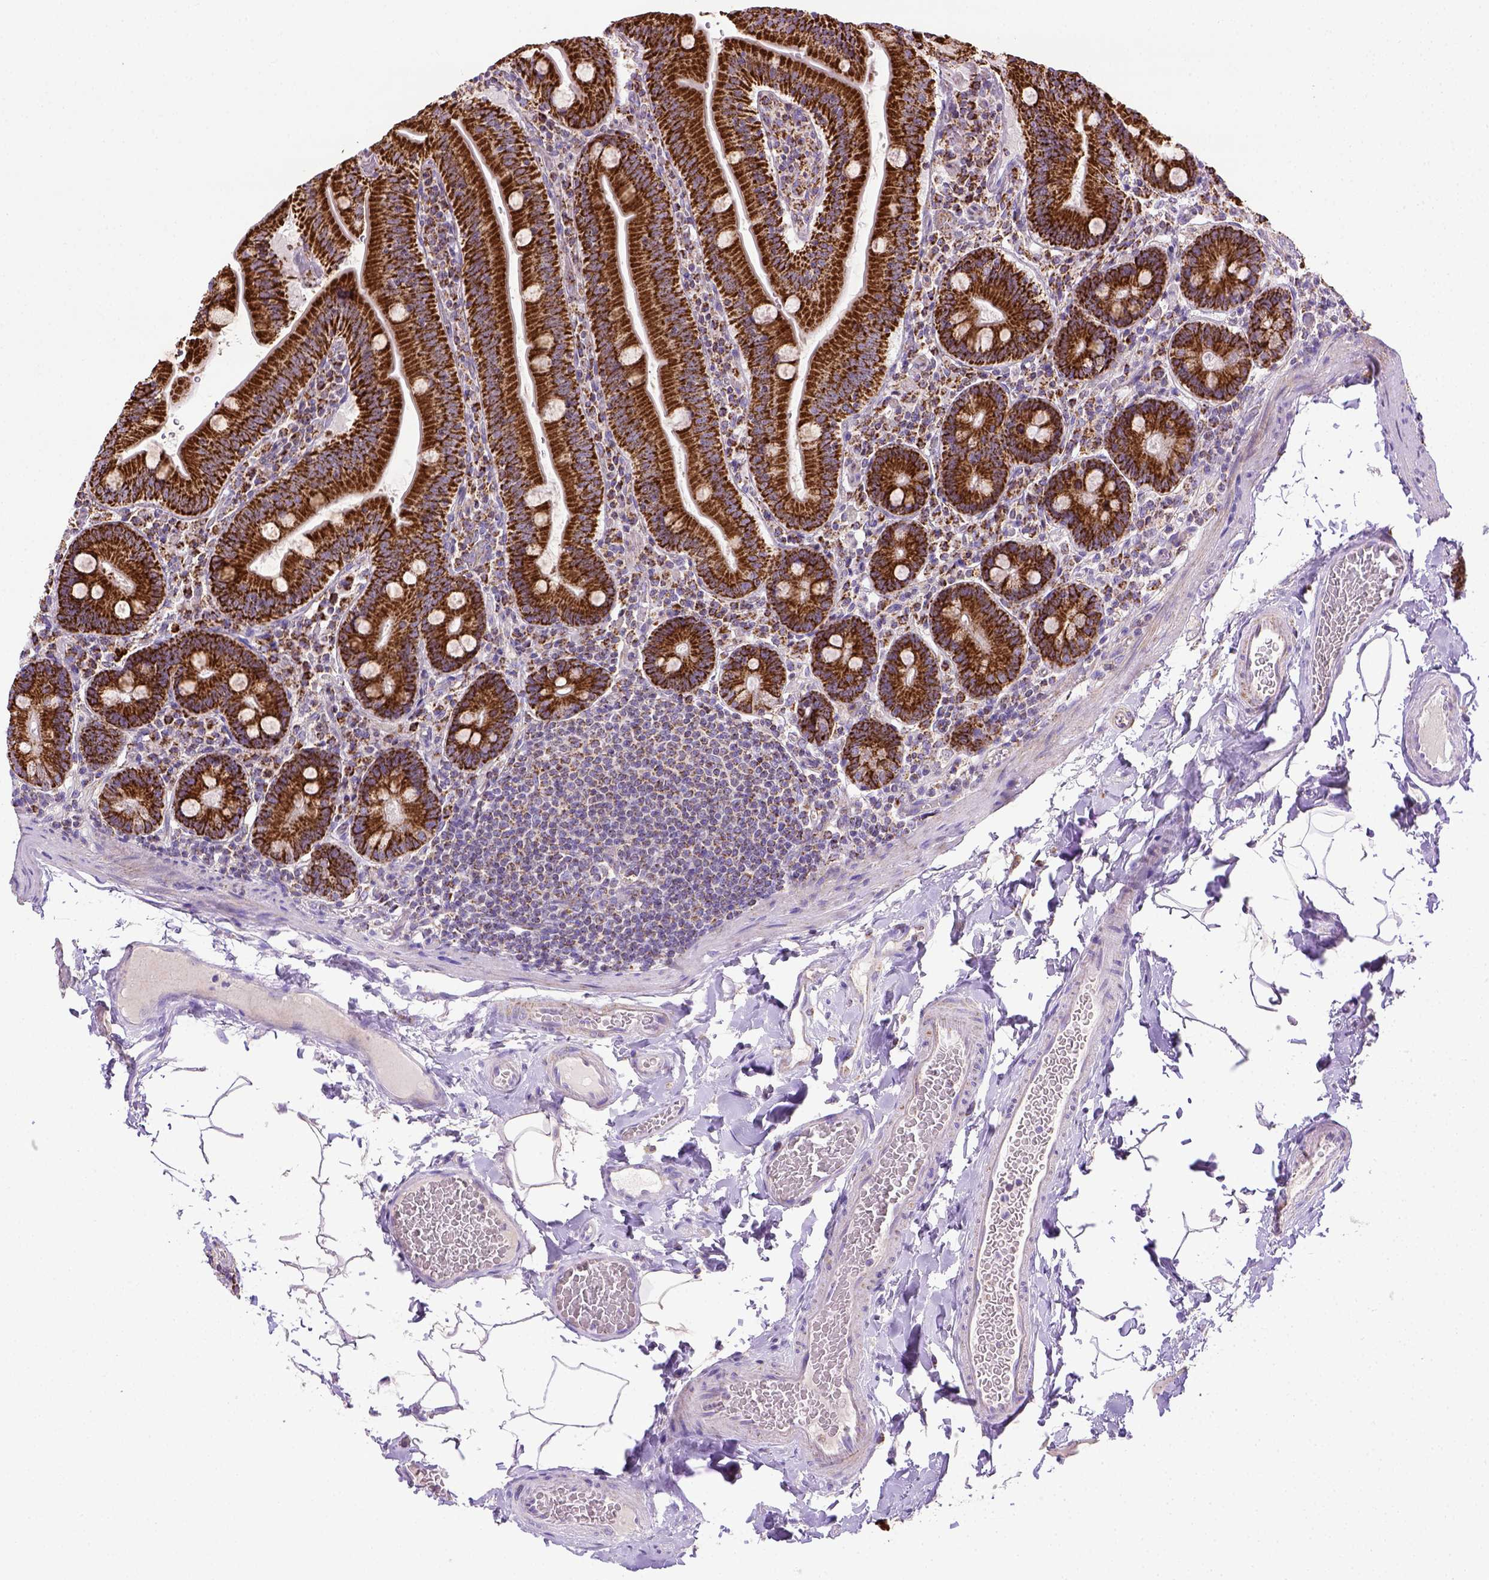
{"staining": {"intensity": "strong", "quantity": ">75%", "location": "cytoplasmic/membranous"}, "tissue": "small intestine", "cell_type": "Glandular cells", "image_type": "normal", "snomed": [{"axis": "morphology", "description": "Normal tissue, NOS"}, {"axis": "topography", "description": "Small intestine"}], "caption": "This micrograph demonstrates IHC staining of benign human small intestine, with high strong cytoplasmic/membranous expression in about >75% of glandular cells.", "gene": "MT", "patient": {"sex": "male", "age": 37}}